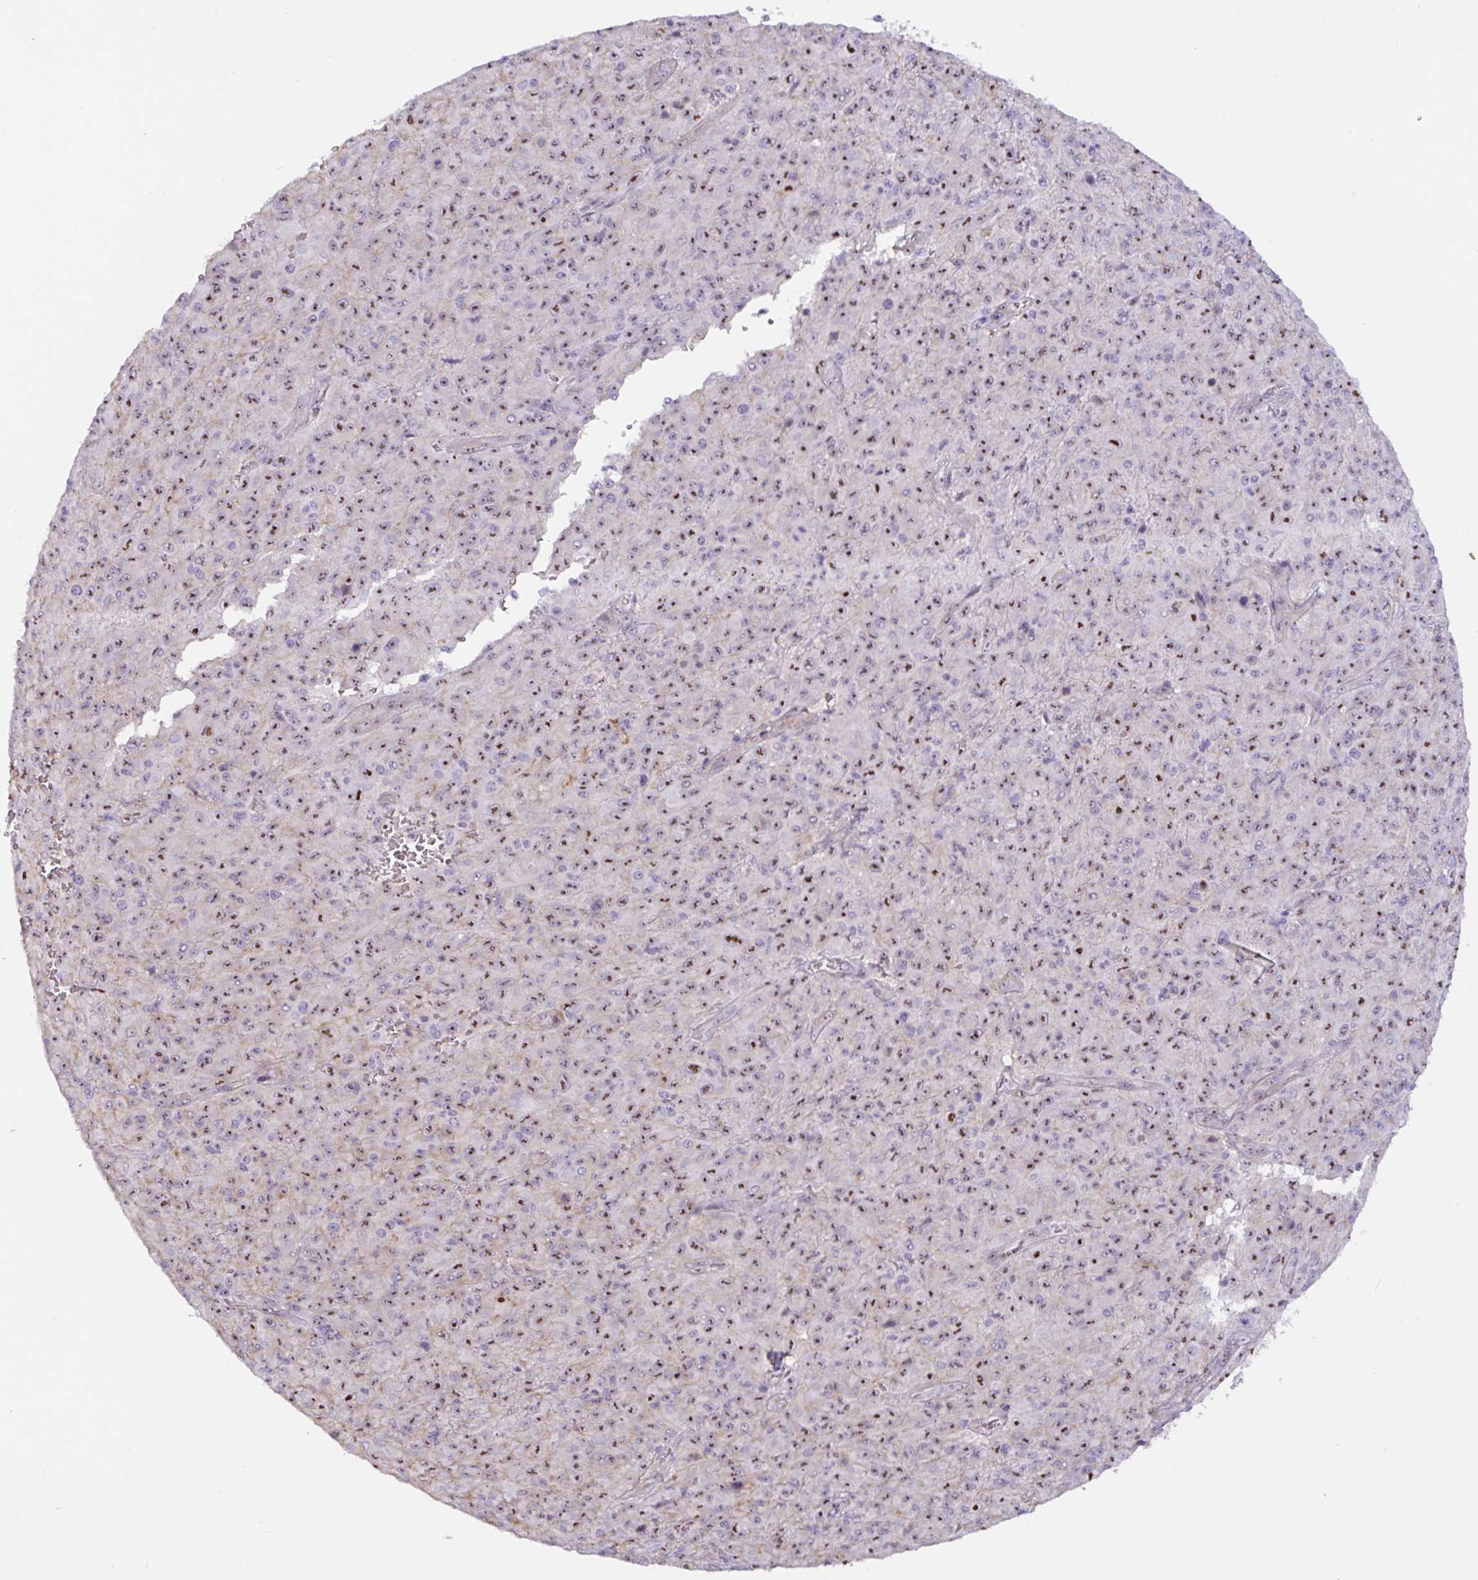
{"staining": {"intensity": "moderate", "quantity": "25%-75%", "location": "nuclear"}, "tissue": "melanoma", "cell_type": "Tumor cells", "image_type": "cancer", "snomed": [{"axis": "morphology", "description": "Malignant melanoma, NOS"}, {"axis": "topography", "description": "Skin"}], "caption": "This micrograph displays IHC staining of human malignant melanoma, with medium moderate nuclear staining in about 25%-75% of tumor cells.", "gene": "MXRA8", "patient": {"sex": "male", "age": 46}}